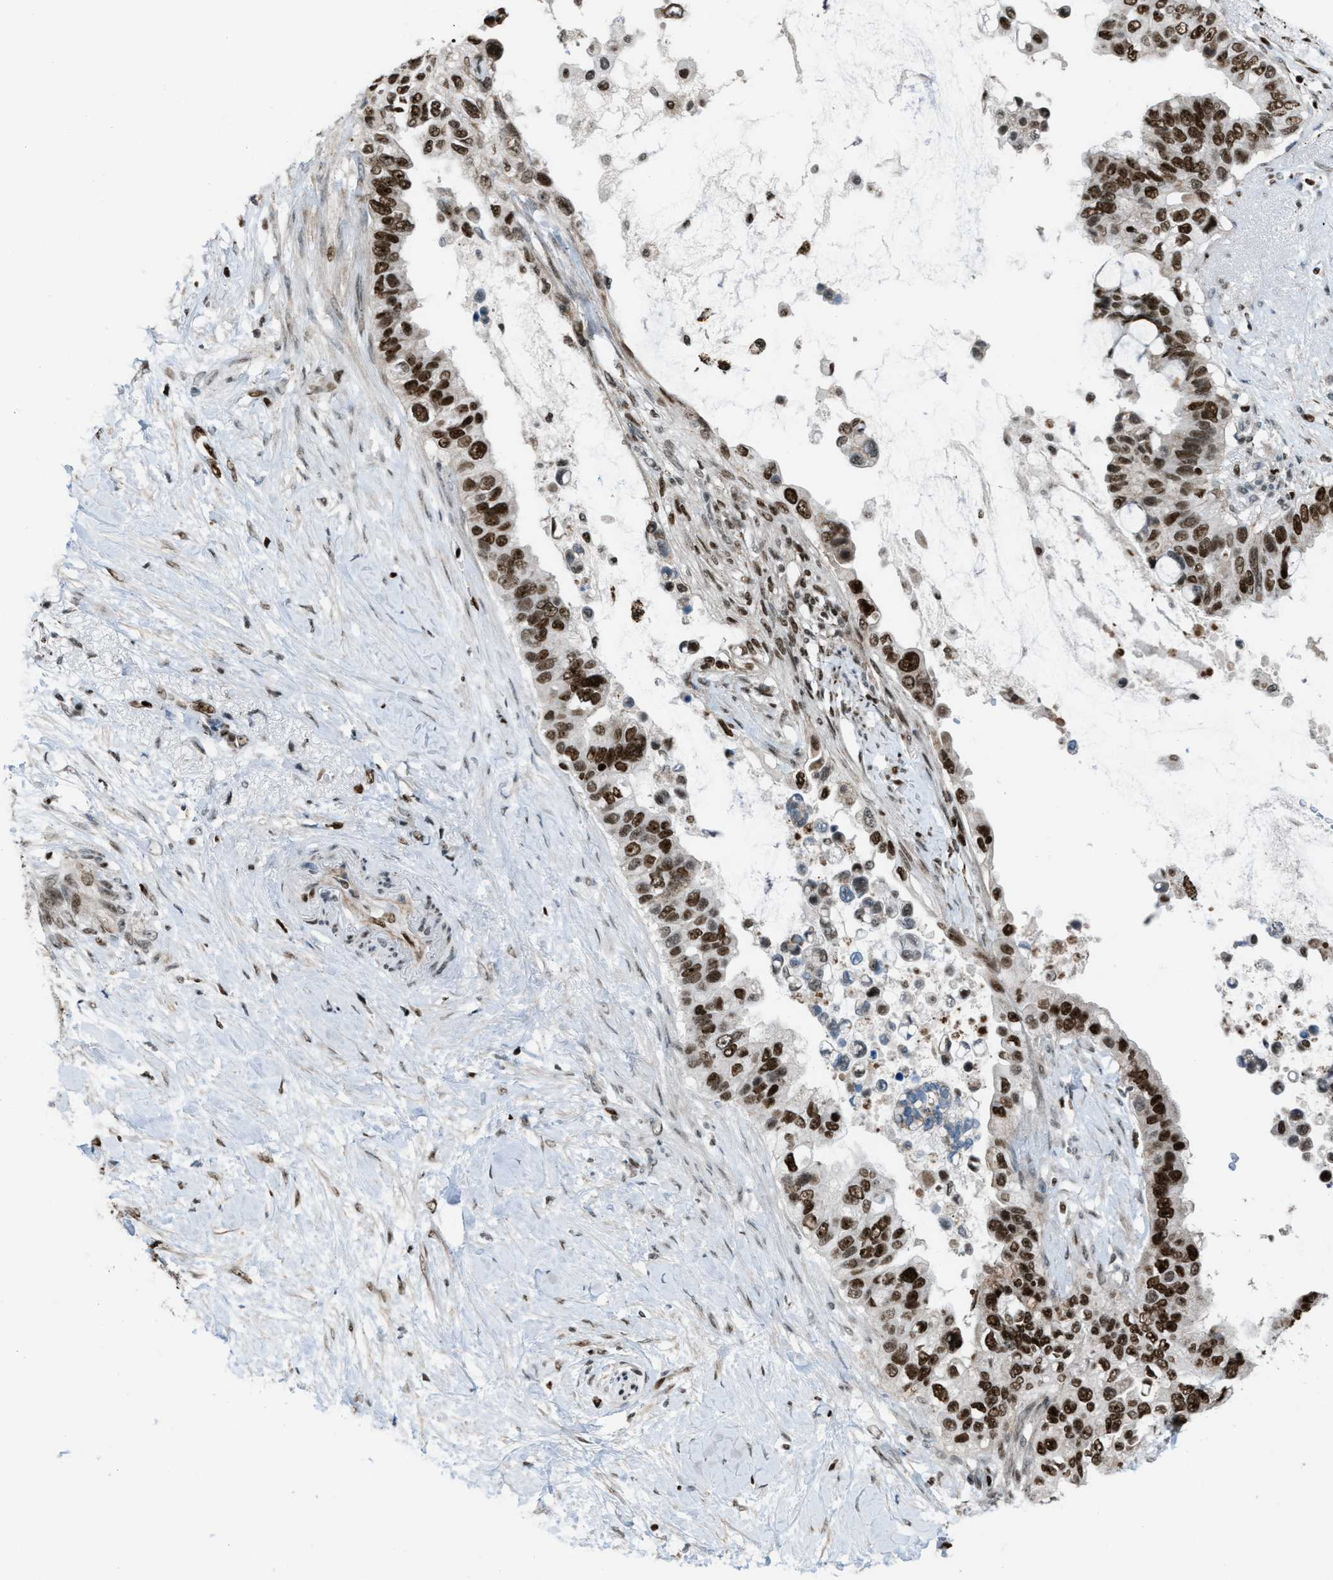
{"staining": {"intensity": "strong", "quantity": ">75%", "location": "nuclear"}, "tissue": "pancreatic cancer", "cell_type": "Tumor cells", "image_type": "cancer", "snomed": [{"axis": "morphology", "description": "Adenocarcinoma, NOS"}, {"axis": "topography", "description": "Pancreas"}], "caption": "Pancreatic cancer stained for a protein exhibits strong nuclear positivity in tumor cells. The protein is shown in brown color, while the nuclei are stained blue.", "gene": "SLFN5", "patient": {"sex": "female", "age": 56}}